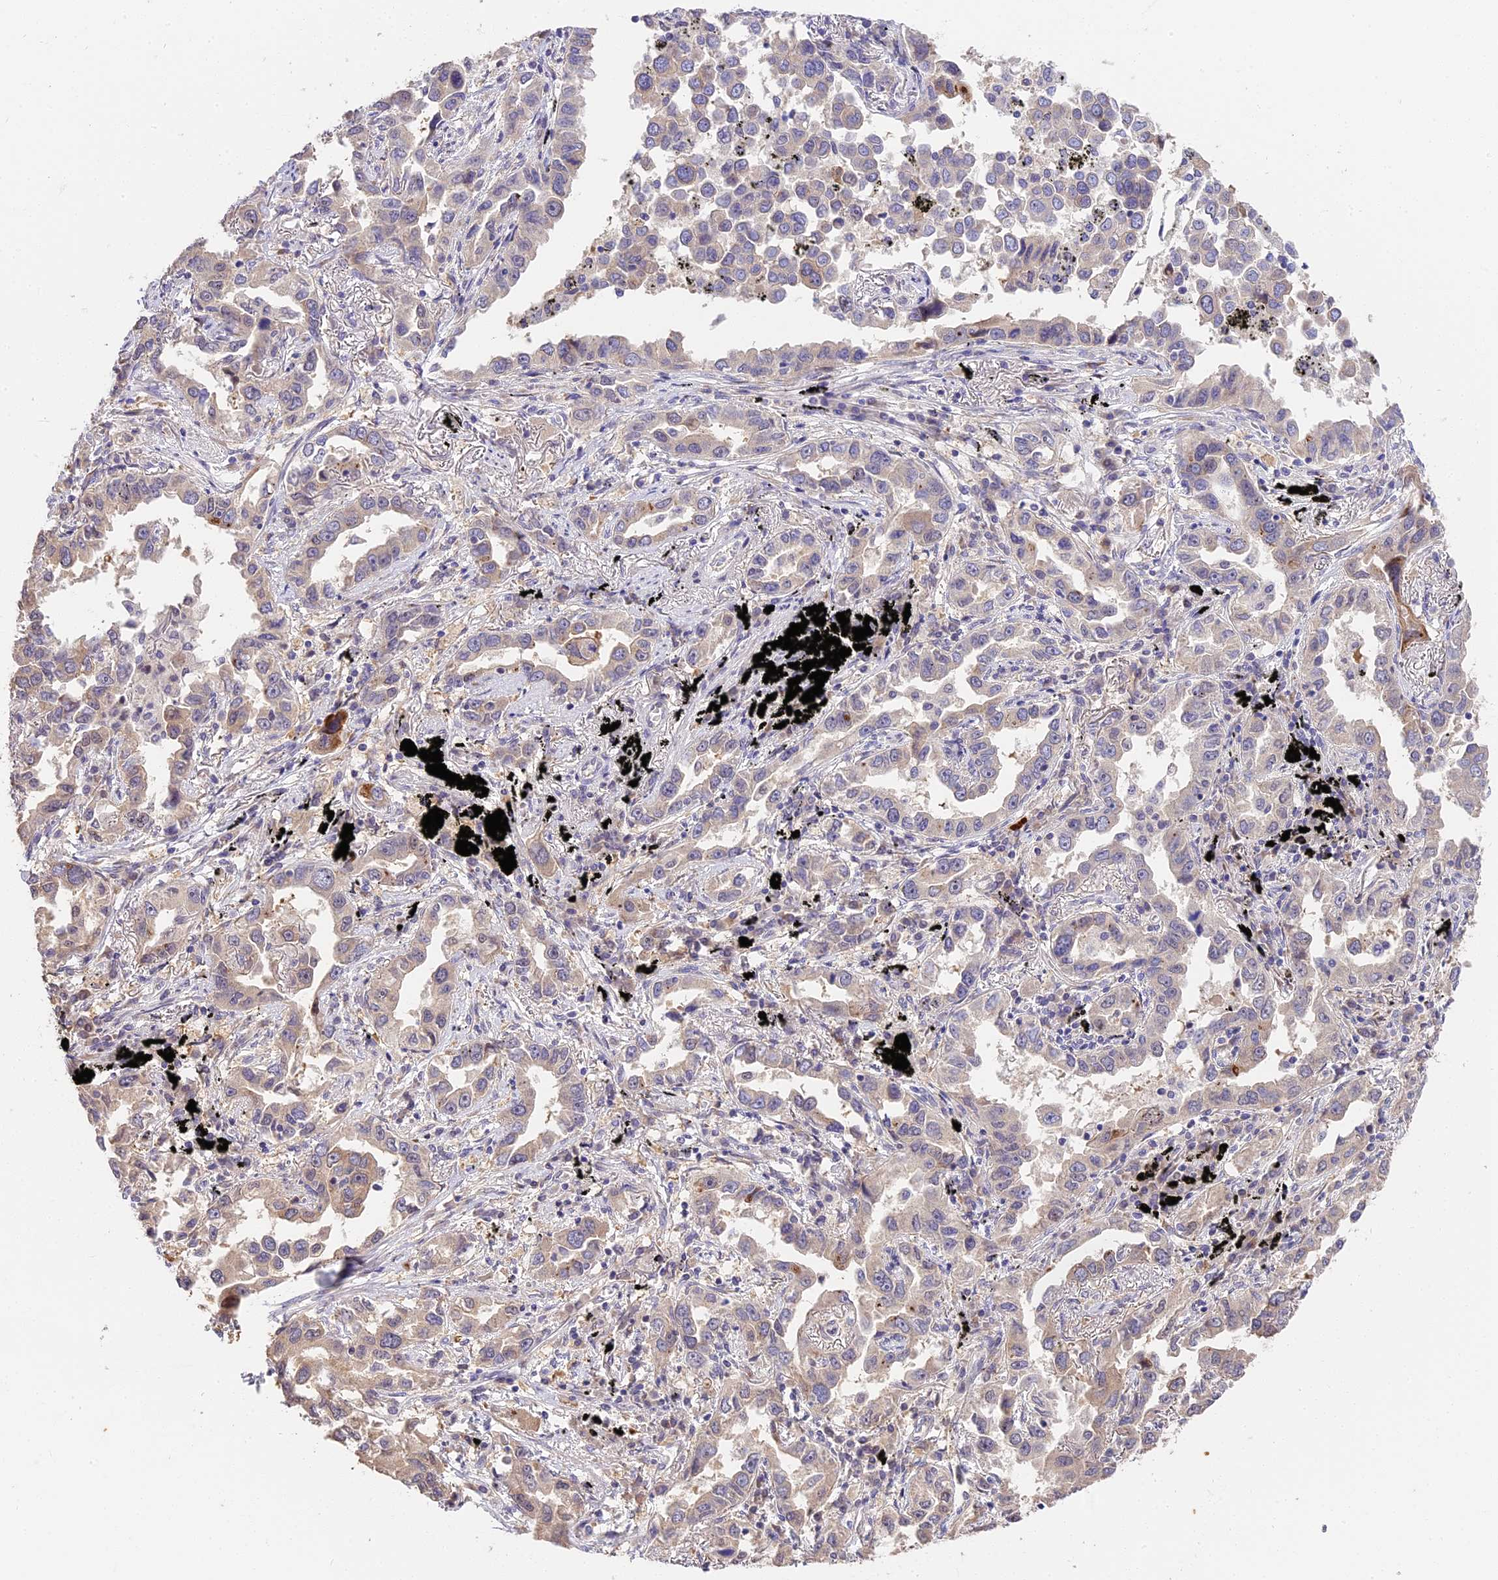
{"staining": {"intensity": "weak", "quantity": "25%-75%", "location": "cytoplasmic/membranous"}, "tissue": "lung cancer", "cell_type": "Tumor cells", "image_type": "cancer", "snomed": [{"axis": "morphology", "description": "Adenocarcinoma, NOS"}, {"axis": "topography", "description": "Lung"}], "caption": "This is an image of immunohistochemistry (IHC) staining of lung cancer (adenocarcinoma), which shows weak positivity in the cytoplasmic/membranous of tumor cells.", "gene": "BSCL2", "patient": {"sex": "male", "age": 67}}